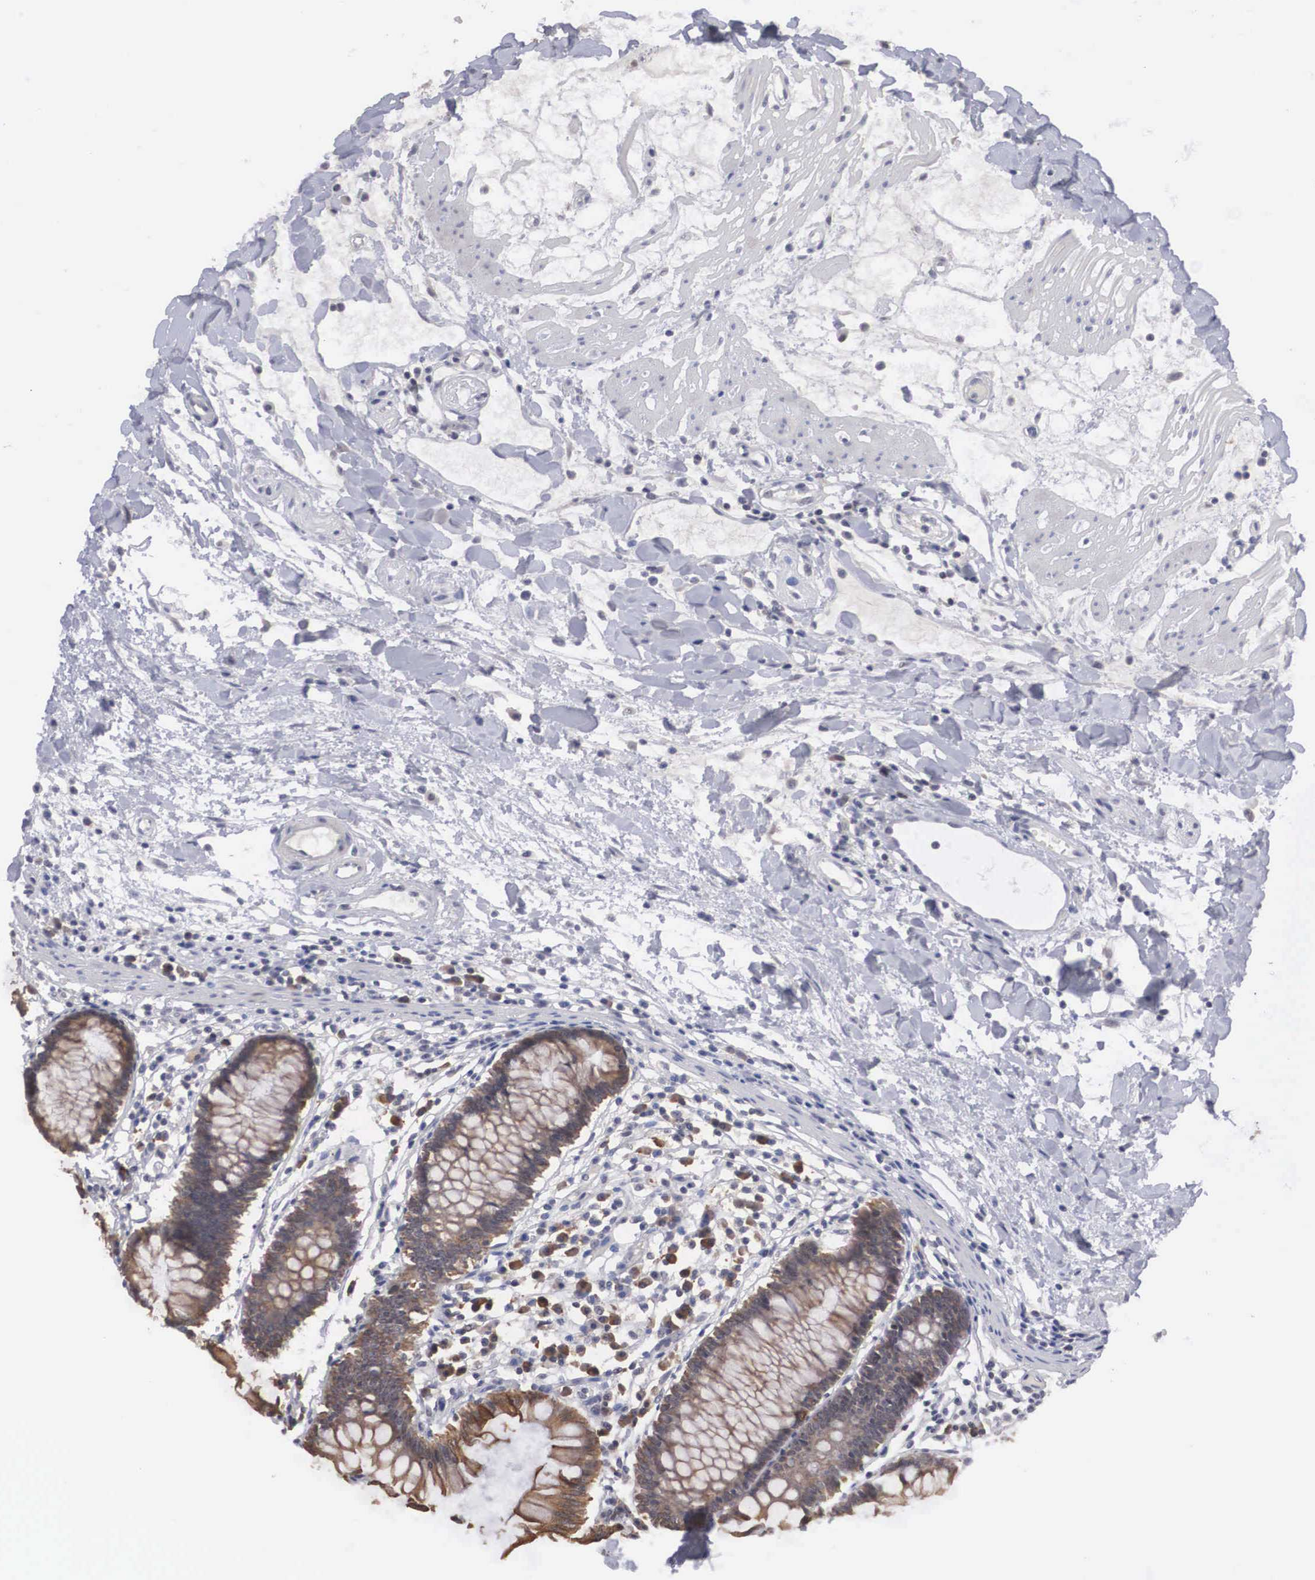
{"staining": {"intensity": "negative", "quantity": "none", "location": "none"}, "tissue": "colon", "cell_type": "Endothelial cells", "image_type": "normal", "snomed": [{"axis": "morphology", "description": "Normal tissue, NOS"}, {"axis": "topography", "description": "Colon"}], "caption": "IHC of benign human colon shows no positivity in endothelial cells.", "gene": "WDR89", "patient": {"sex": "female", "age": 55}}